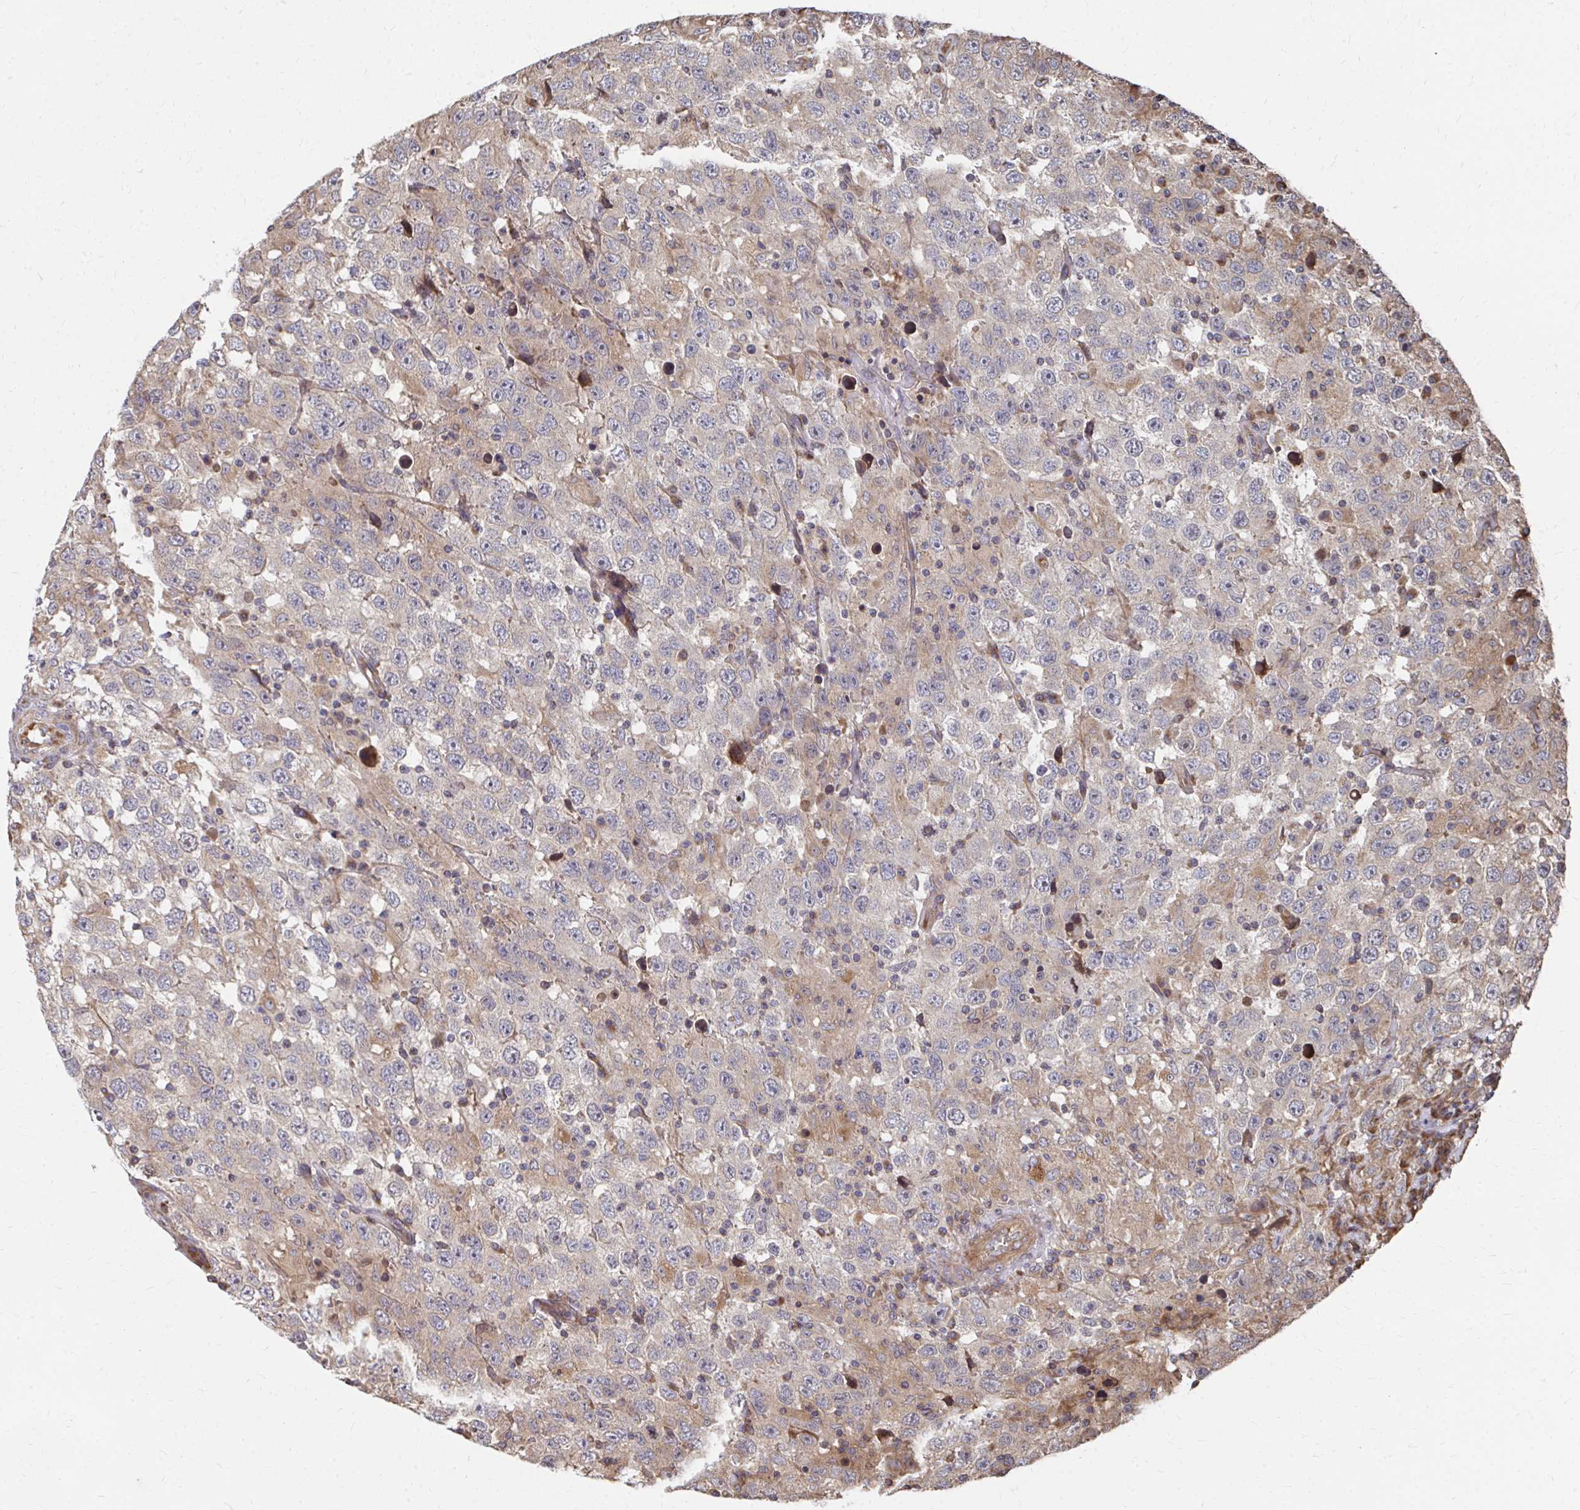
{"staining": {"intensity": "weak", "quantity": "<25%", "location": "cytoplasmic/membranous"}, "tissue": "testis cancer", "cell_type": "Tumor cells", "image_type": "cancer", "snomed": [{"axis": "morphology", "description": "Seminoma, NOS"}, {"axis": "topography", "description": "Testis"}], "caption": "Testis seminoma was stained to show a protein in brown. There is no significant staining in tumor cells.", "gene": "FAM89A", "patient": {"sex": "male", "age": 41}}